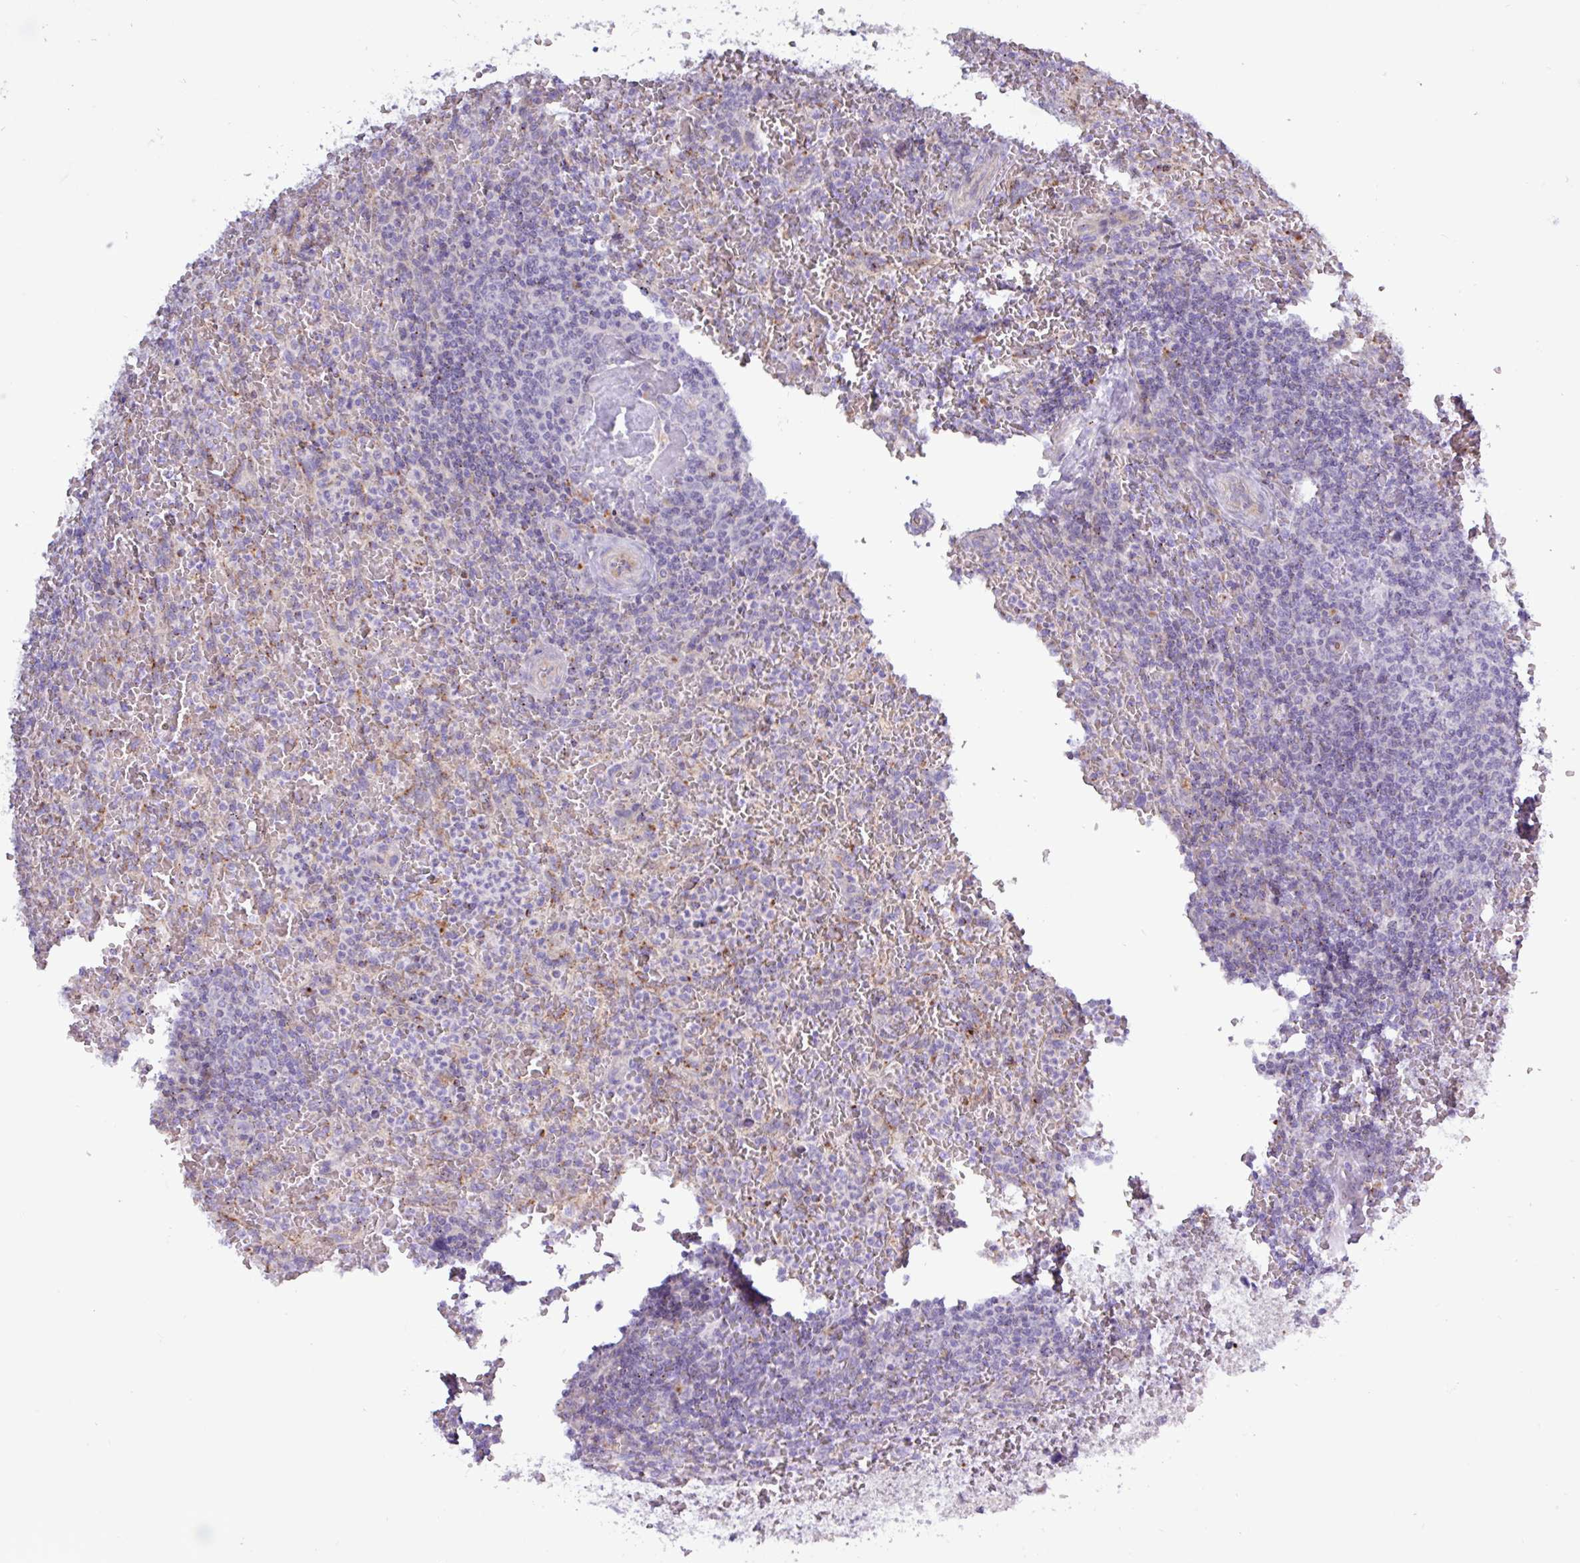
{"staining": {"intensity": "negative", "quantity": "none", "location": "none"}, "tissue": "lymphoma", "cell_type": "Tumor cells", "image_type": "cancer", "snomed": [{"axis": "morphology", "description": "Malignant lymphoma, non-Hodgkin's type, Low grade"}, {"axis": "topography", "description": "Spleen"}], "caption": "A high-resolution photomicrograph shows immunohistochemistry (IHC) staining of low-grade malignant lymphoma, non-Hodgkin's type, which shows no significant expression in tumor cells.", "gene": "AMIGO2", "patient": {"sex": "female", "age": 64}}